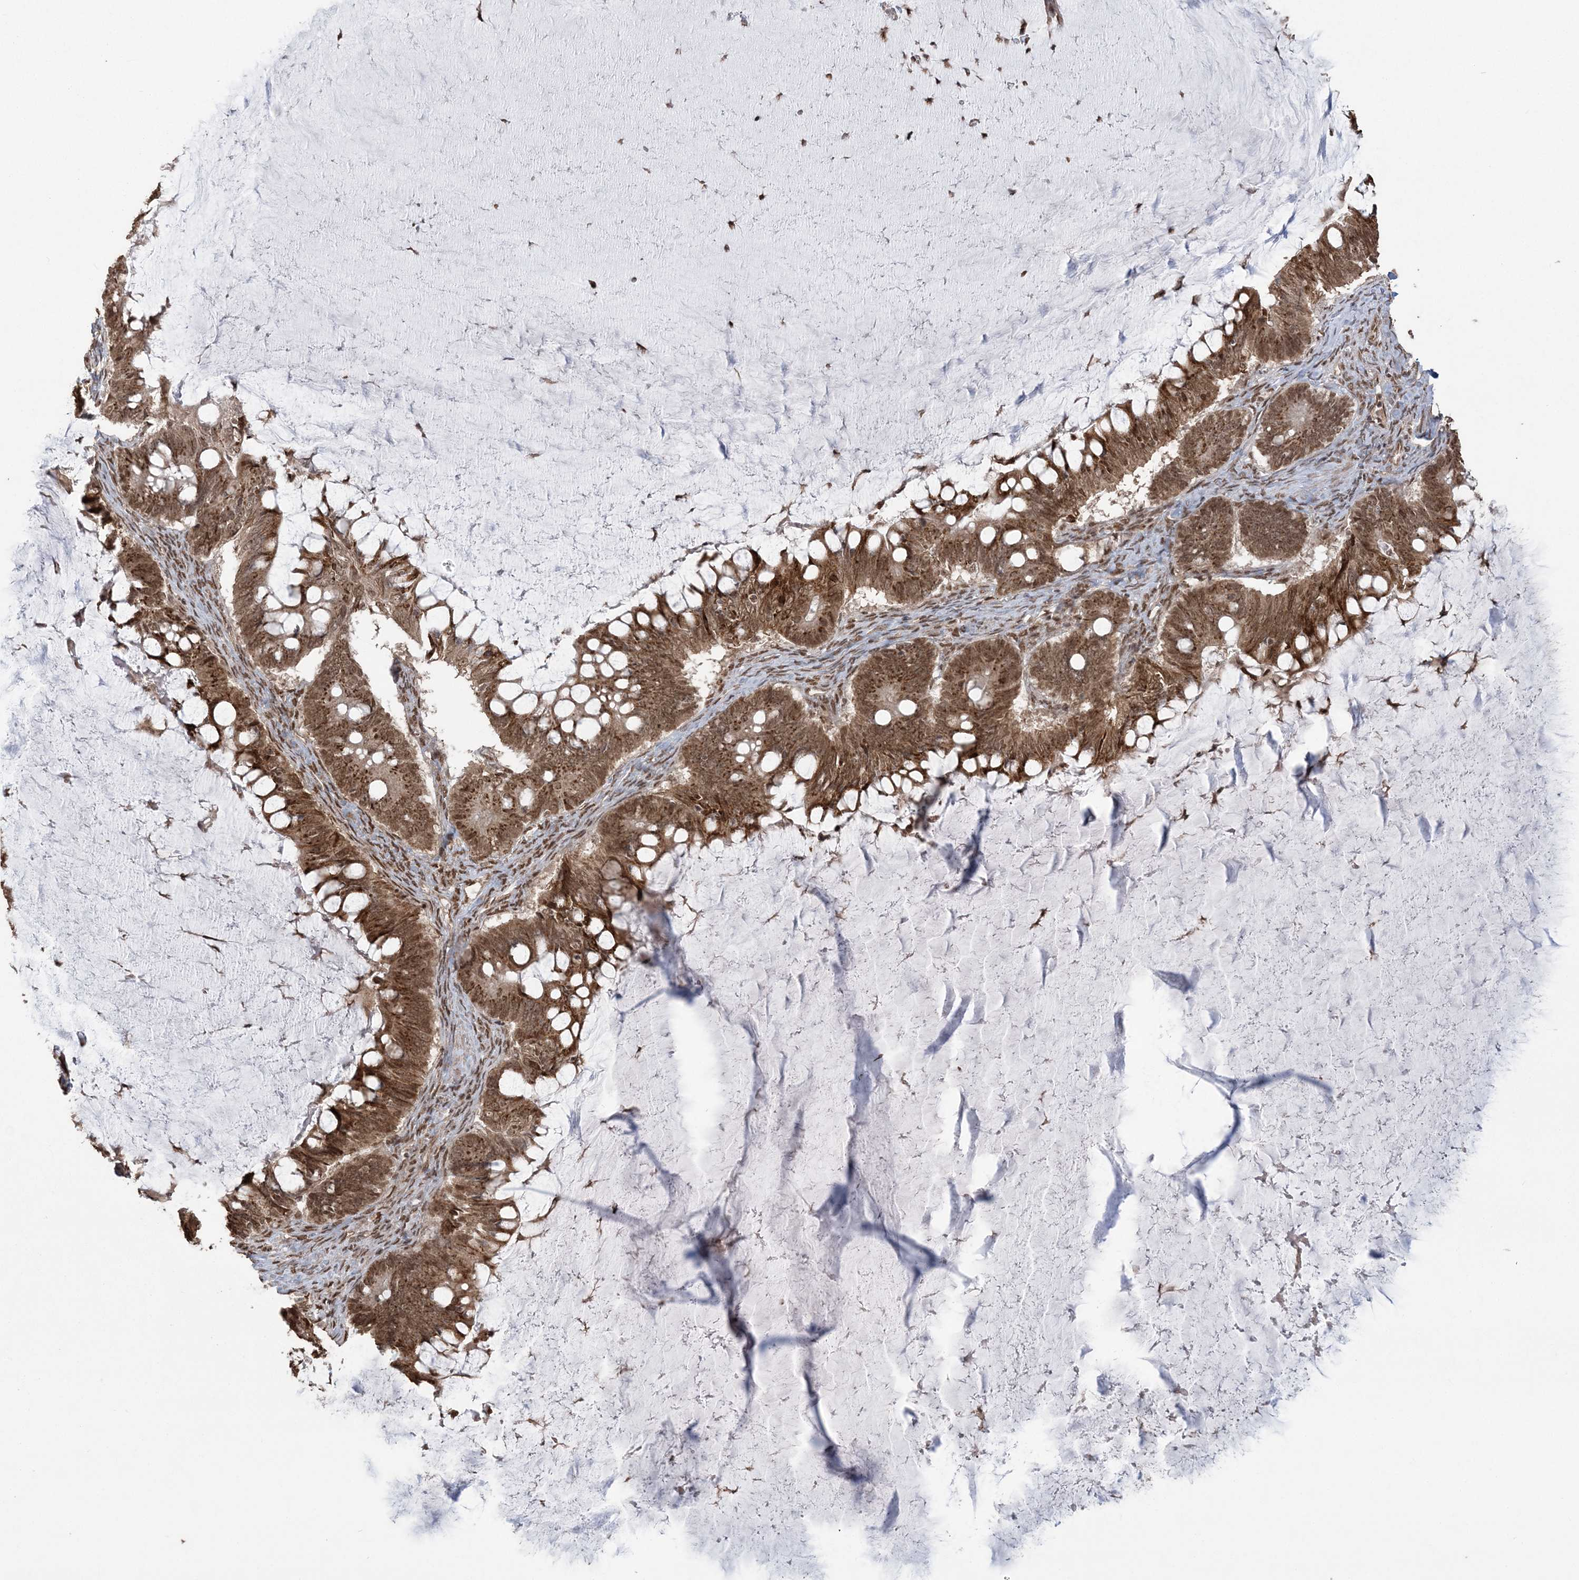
{"staining": {"intensity": "strong", "quantity": ">75%", "location": "cytoplasmic/membranous,nuclear"}, "tissue": "ovarian cancer", "cell_type": "Tumor cells", "image_type": "cancer", "snomed": [{"axis": "morphology", "description": "Cystadenocarcinoma, mucinous, NOS"}, {"axis": "topography", "description": "Ovary"}], "caption": "Immunohistochemistry (DAB (3,3'-diaminobenzidine)) staining of ovarian mucinous cystadenocarcinoma reveals strong cytoplasmic/membranous and nuclear protein positivity in about >75% of tumor cells.", "gene": "ZNF839", "patient": {"sex": "female", "age": 61}}